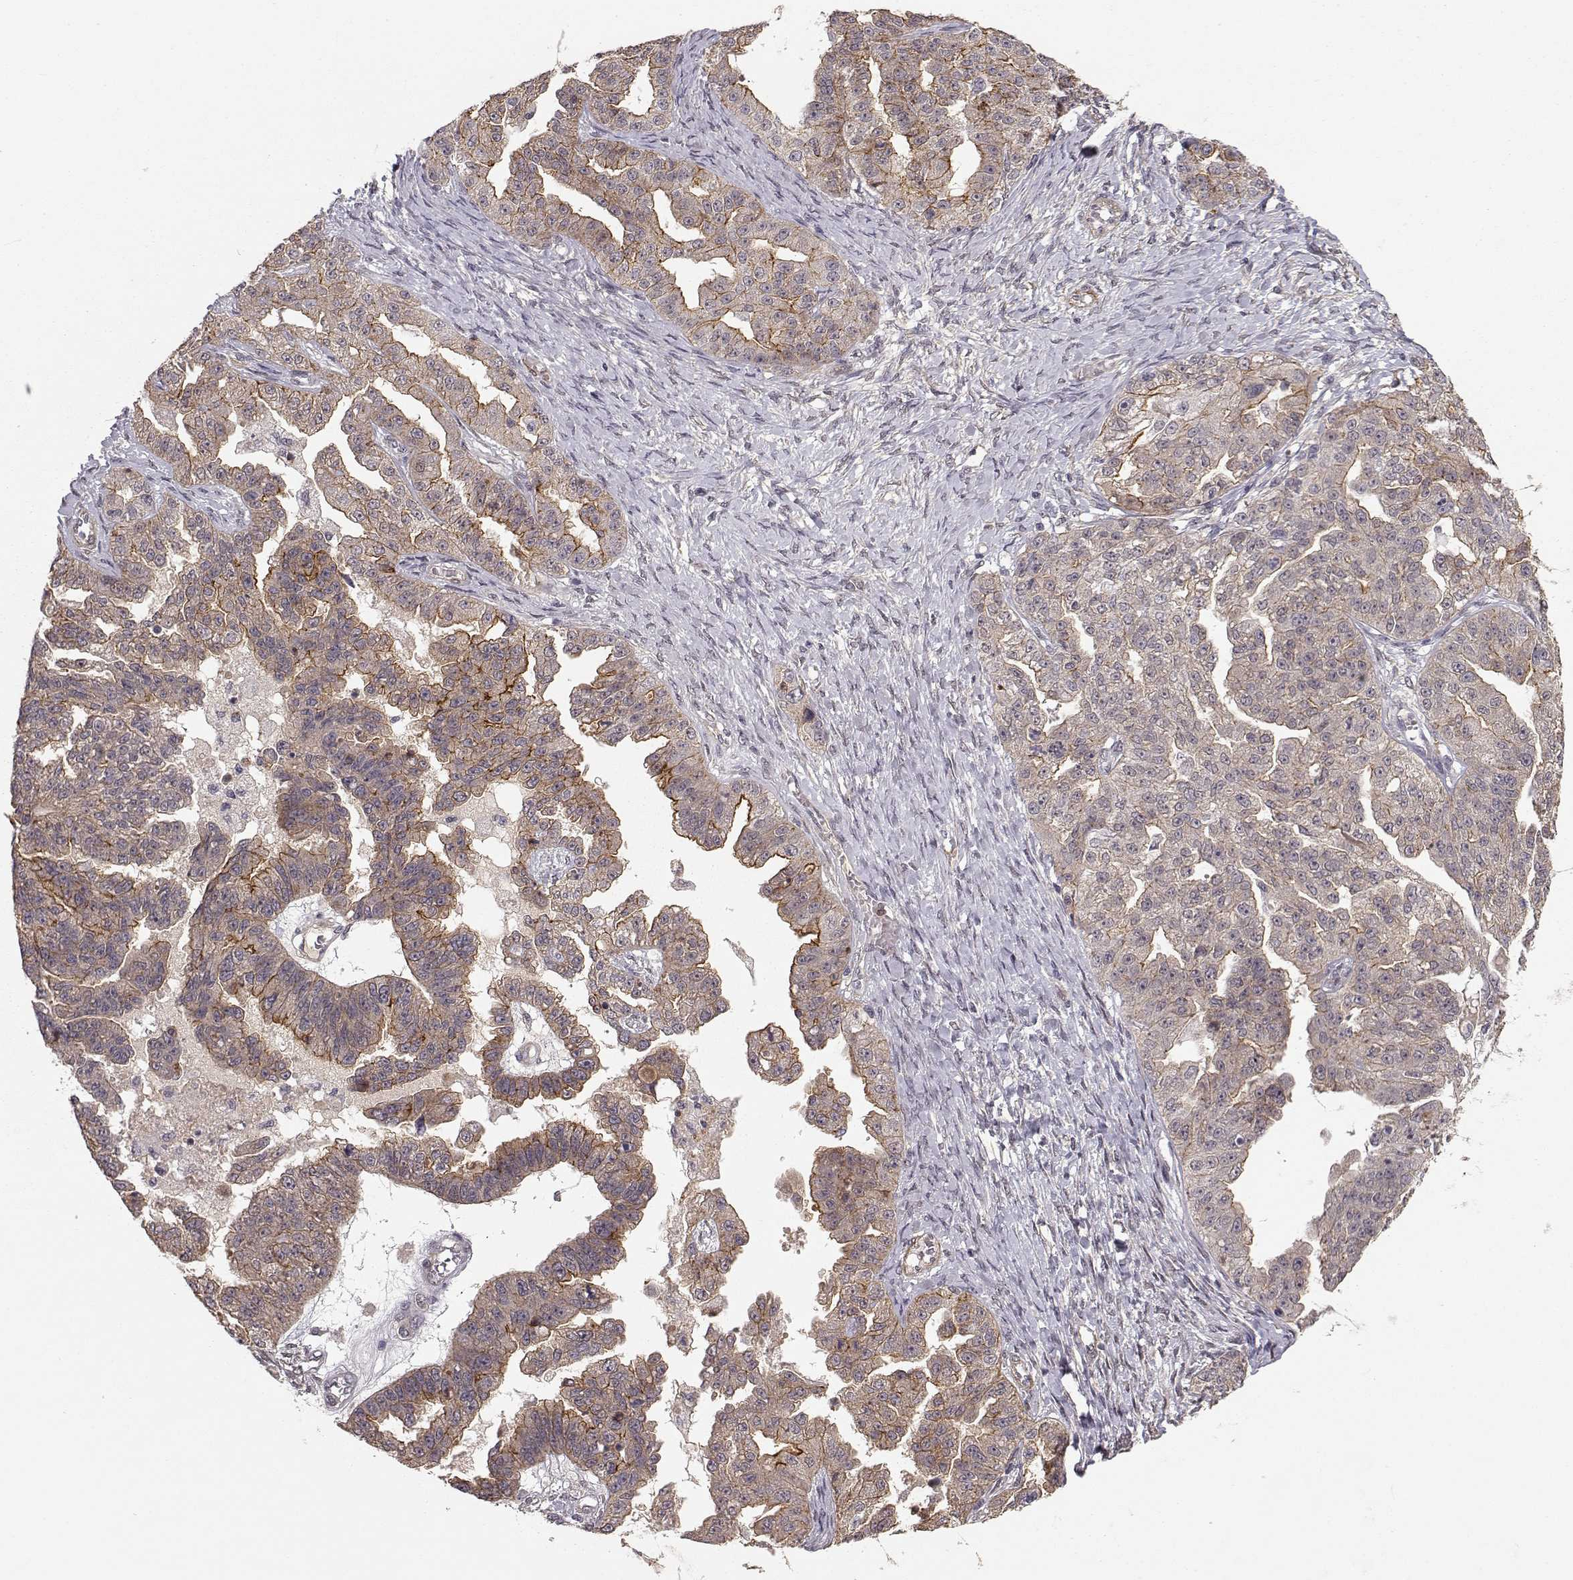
{"staining": {"intensity": "moderate", "quantity": "25%-75%", "location": "cytoplasmic/membranous"}, "tissue": "ovarian cancer", "cell_type": "Tumor cells", "image_type": "cancer", "snomed": [{"axis": "morphology", "description": "Cystadenocarcinoma, serous, NOS"}, {"axis": "topography", "description": "Ovary"}], "caption": "The image displays immunohistochemical staining of ovarian serous cystadenocarcinoma. There is moderate cytoplasmic/membranous positivity is appreciated in approximately 25%-75% of tumor cells.", "gene": "PLEKHG3", "patient": {"sex": "female", "age": 58}}